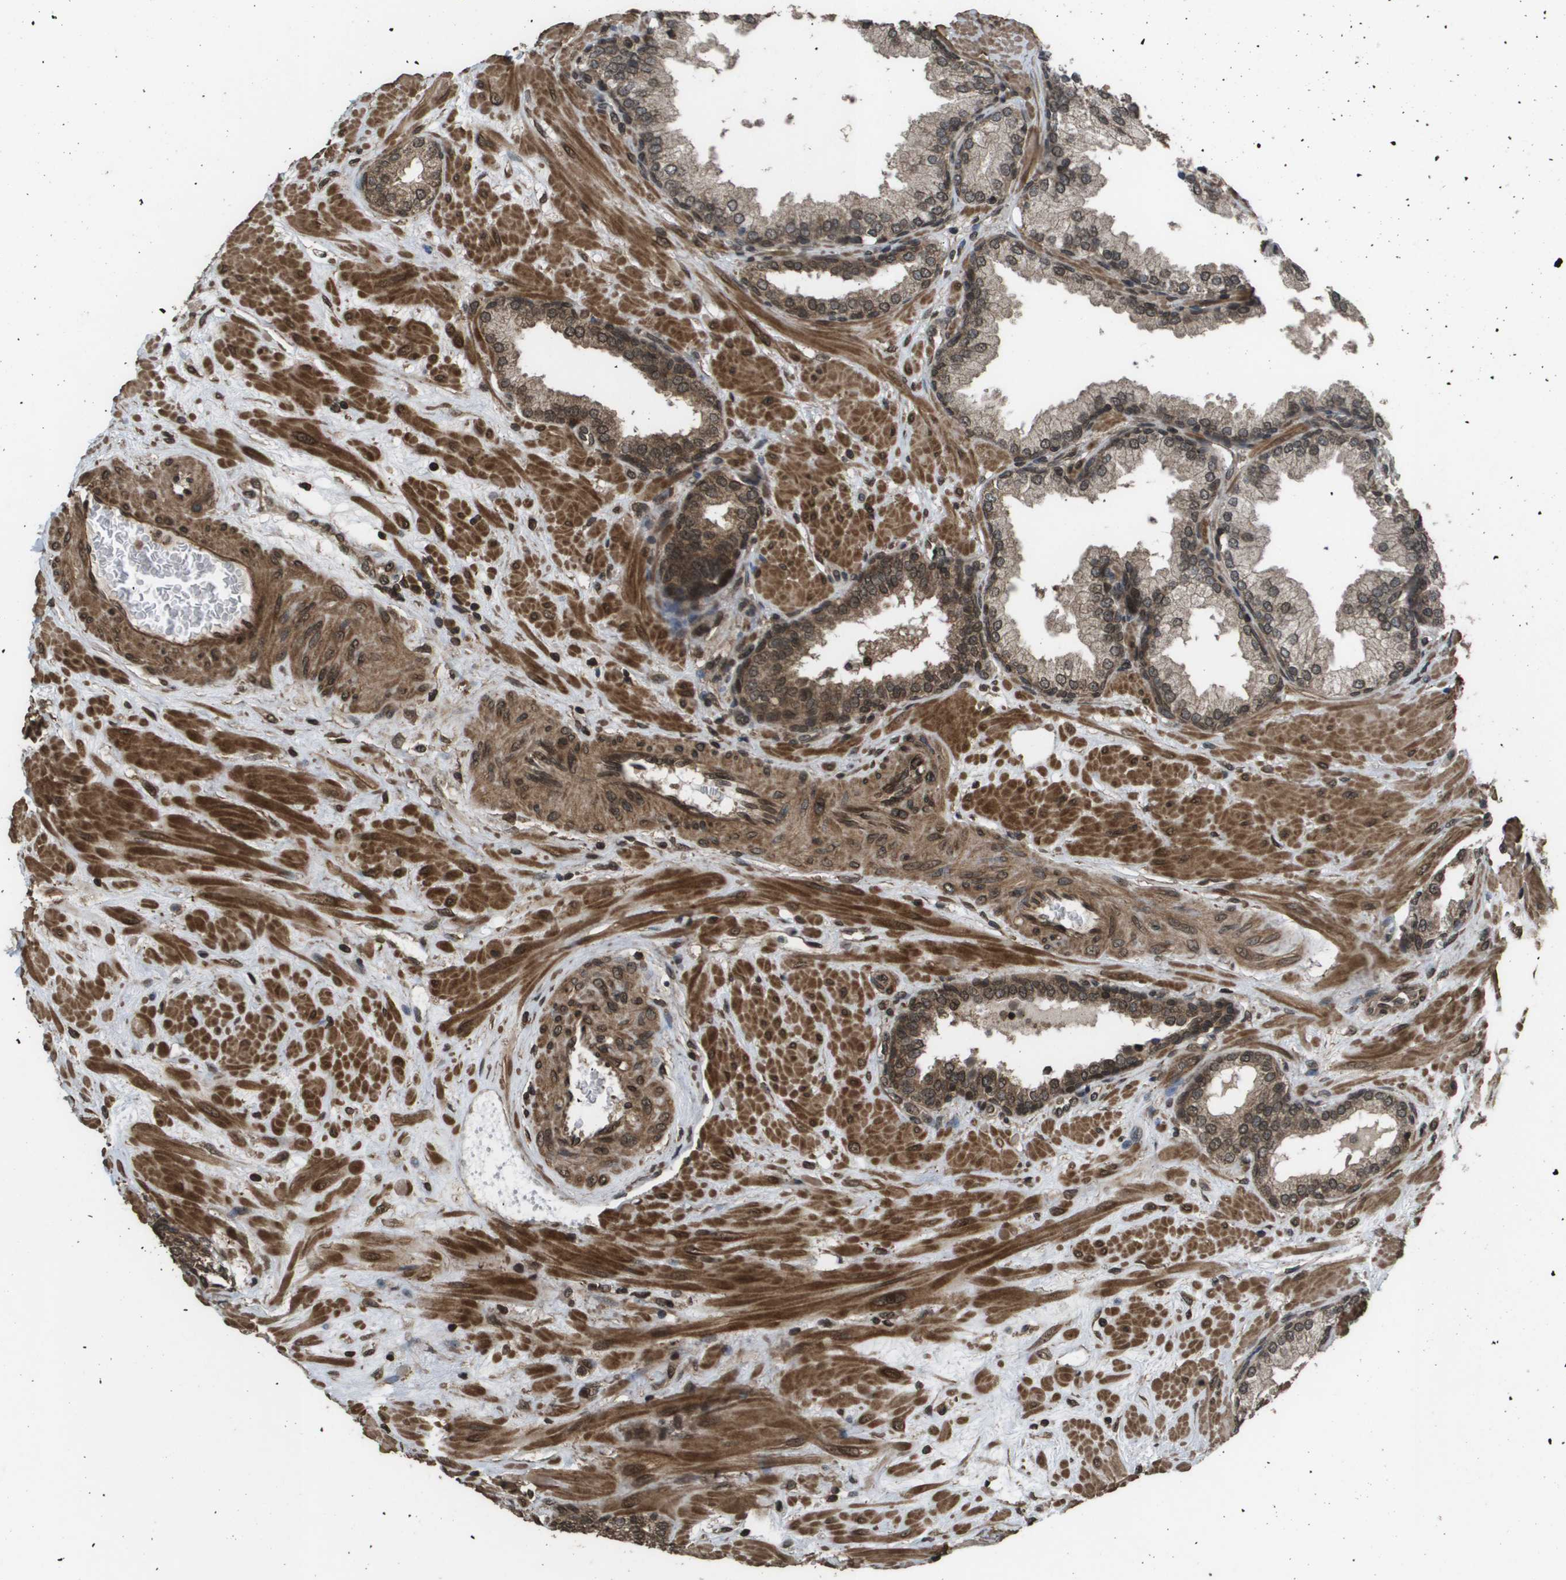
{"staining": {"intensity": "moderate", "quantity": ">75%", "location": "cytoplasmic/membranous,nuclear"}, "tissue": "prostate", "cell_type": "Glandular cells", "image_type": "normal", "snomed": [{"axis": "morphology", "description": "Normal tissue, NOS"}, {"axis": "topography", "description": "Prostate"}], "caption": "Prostate stained with IHC shows moderate cytoplasmic/membranous,nuclear staining in about >75% of glandular cells. (DAB IHC with brightfield microscopy, high magnification).", "gene": "AXIN2", "patient": {"sex": "male", "age": 51}}